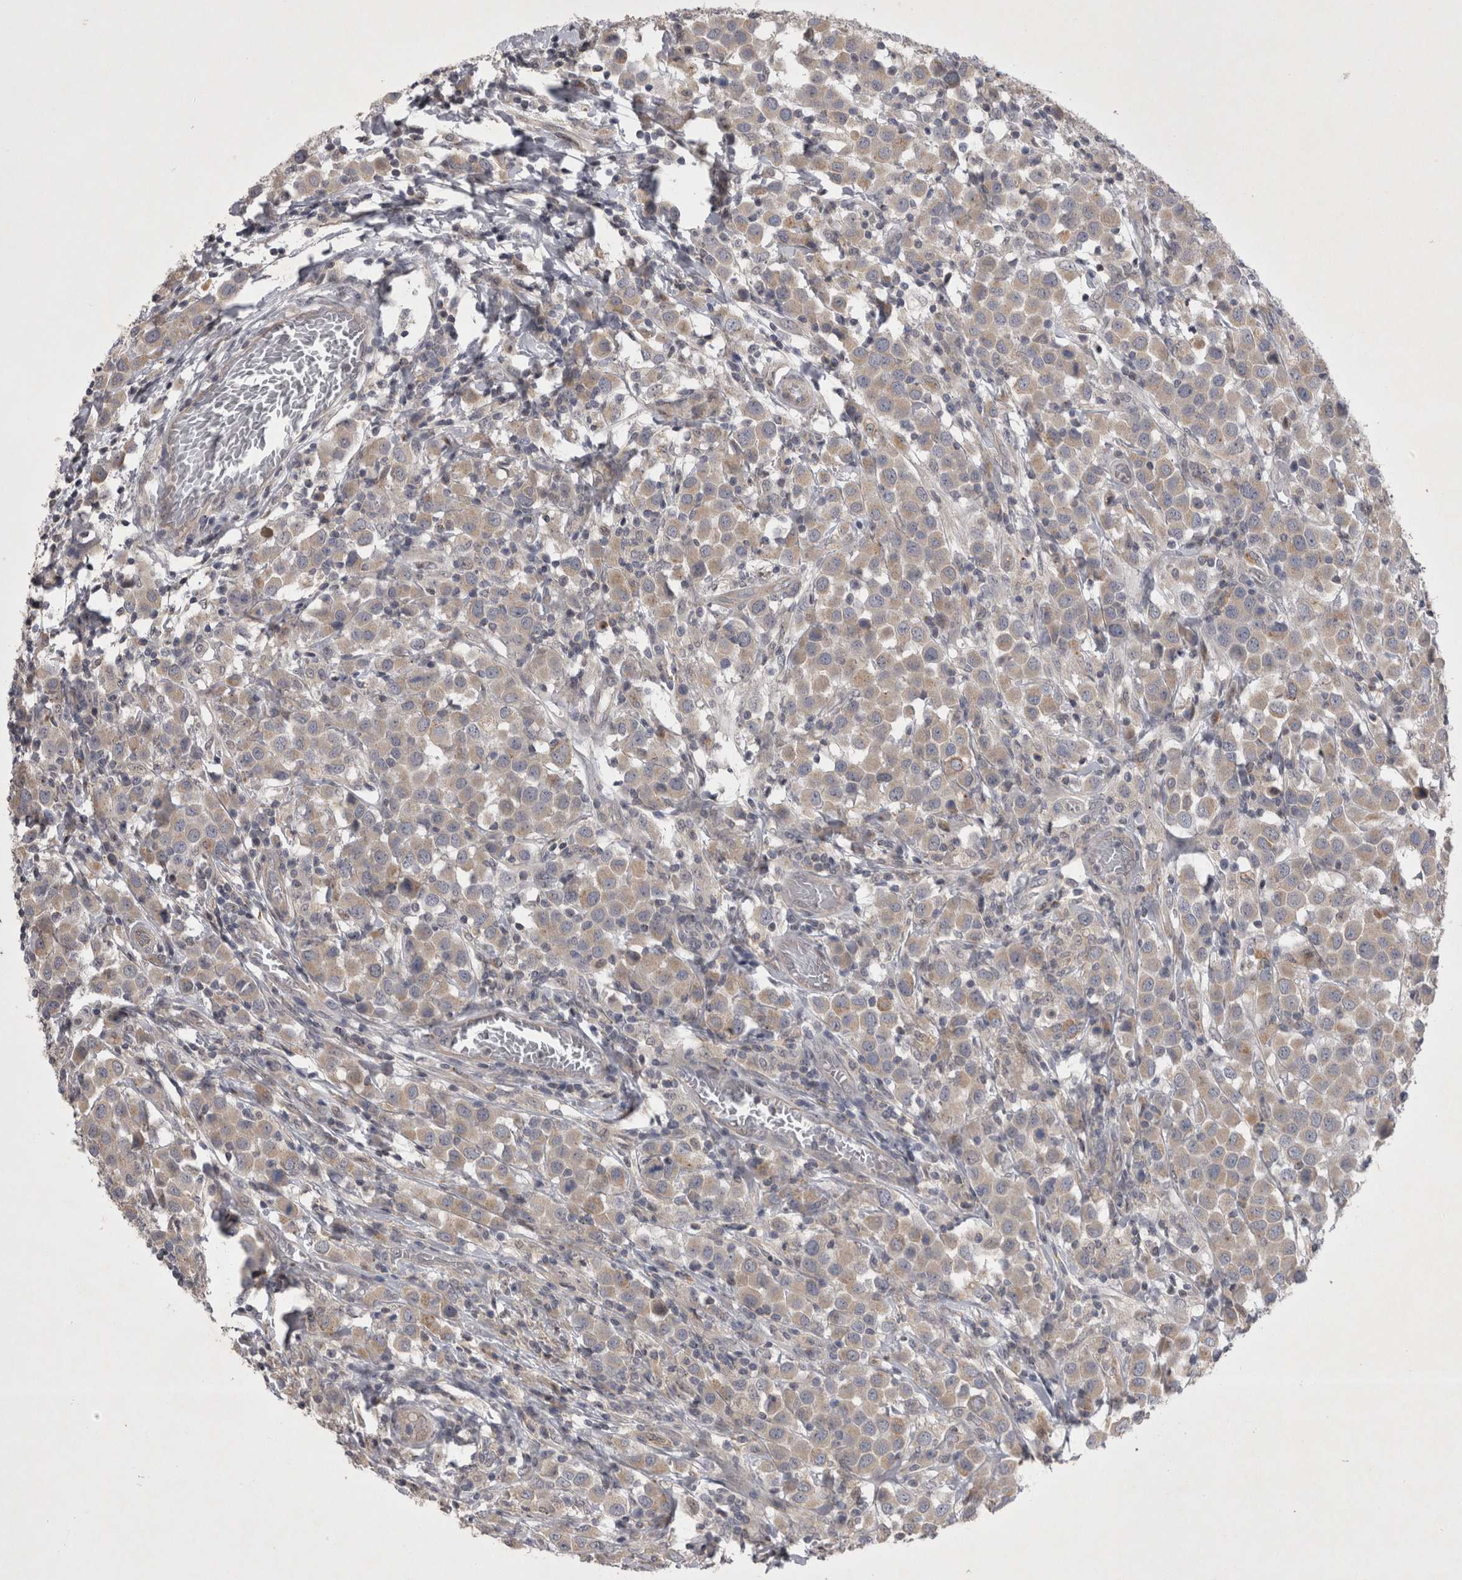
{"staining": {"intensity": "weak", "quantity": ">75%", "location": "cytoplasmic/membranous"}, "tissue": "breast cancer", "cell_type": "Tumor cells", "image_type": "cancer", "snomed": [{"axis": "morphology", "description": "Duct carcinoma"}, {"axis": "topography", "description": "Breast"}], "caption": "Human breast cancer (invasive ductal carcinoma) stained with a brown dye shows weak cytoplasmic/membranous positive staining in approximately >75% of tumor cells.", "gene": "CTBS", "patient": {"sex": "female", "age": 61}}